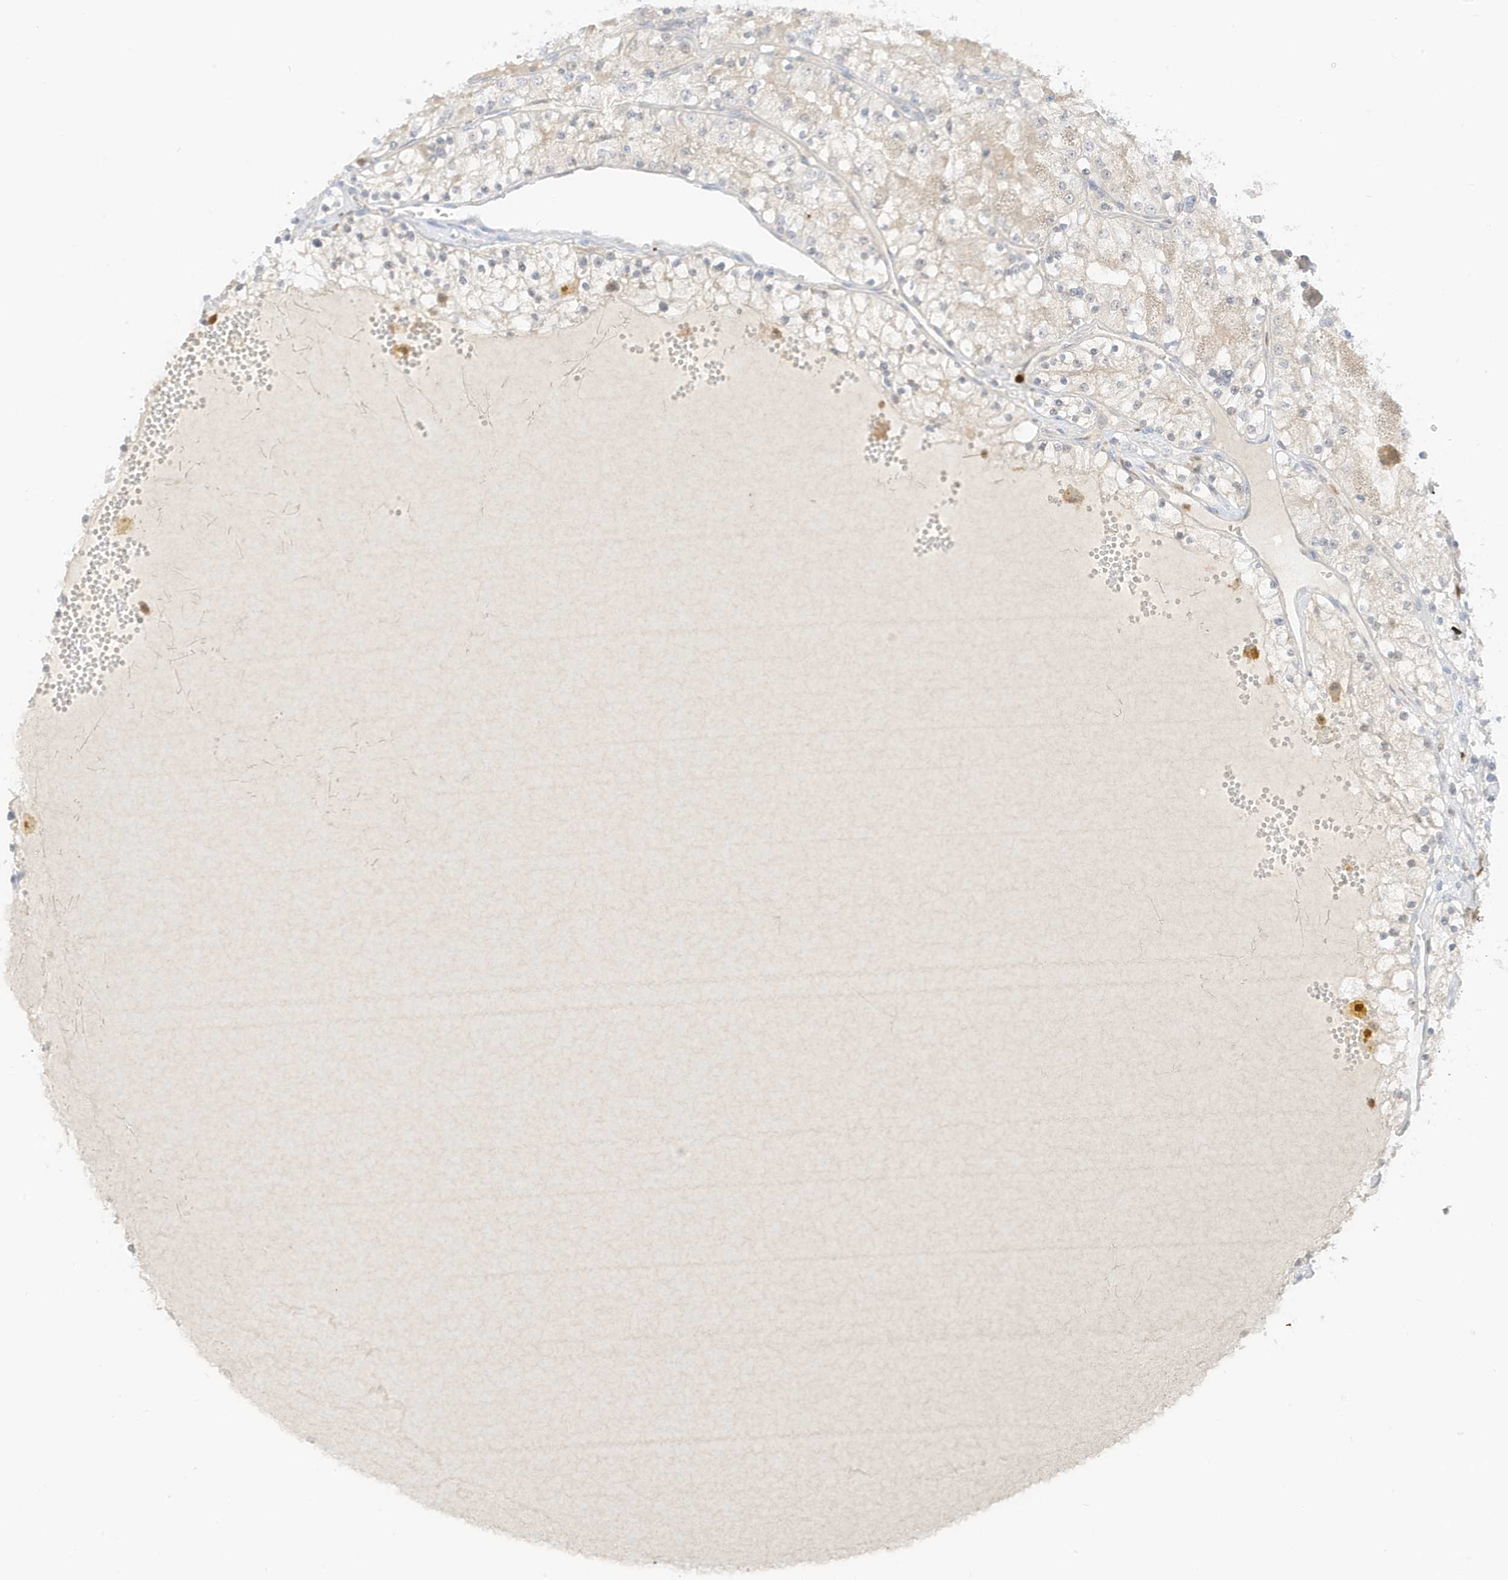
{"staining": {"intensity": "negative", "quantity": "none", "location": "none"}, "tissue": "renal cancer", "cell_type": "Tumor cells", "image_type": "cancer", "snomed": [{"axis": "morphology", "description": "Normal tissue, NOS"}, {"axis": "morphology", "description": "Adenocarcinoma, NOS"}, {"axis": "topography", "description": "Kidney"}], "caption": "Renal cancer (adenocarcinoma) stained for a protein using immunohistochemistry (IHC) shows no staining tumor cells.", "gene": "GCA", "patient": {"sex": "male", "age": 68}}